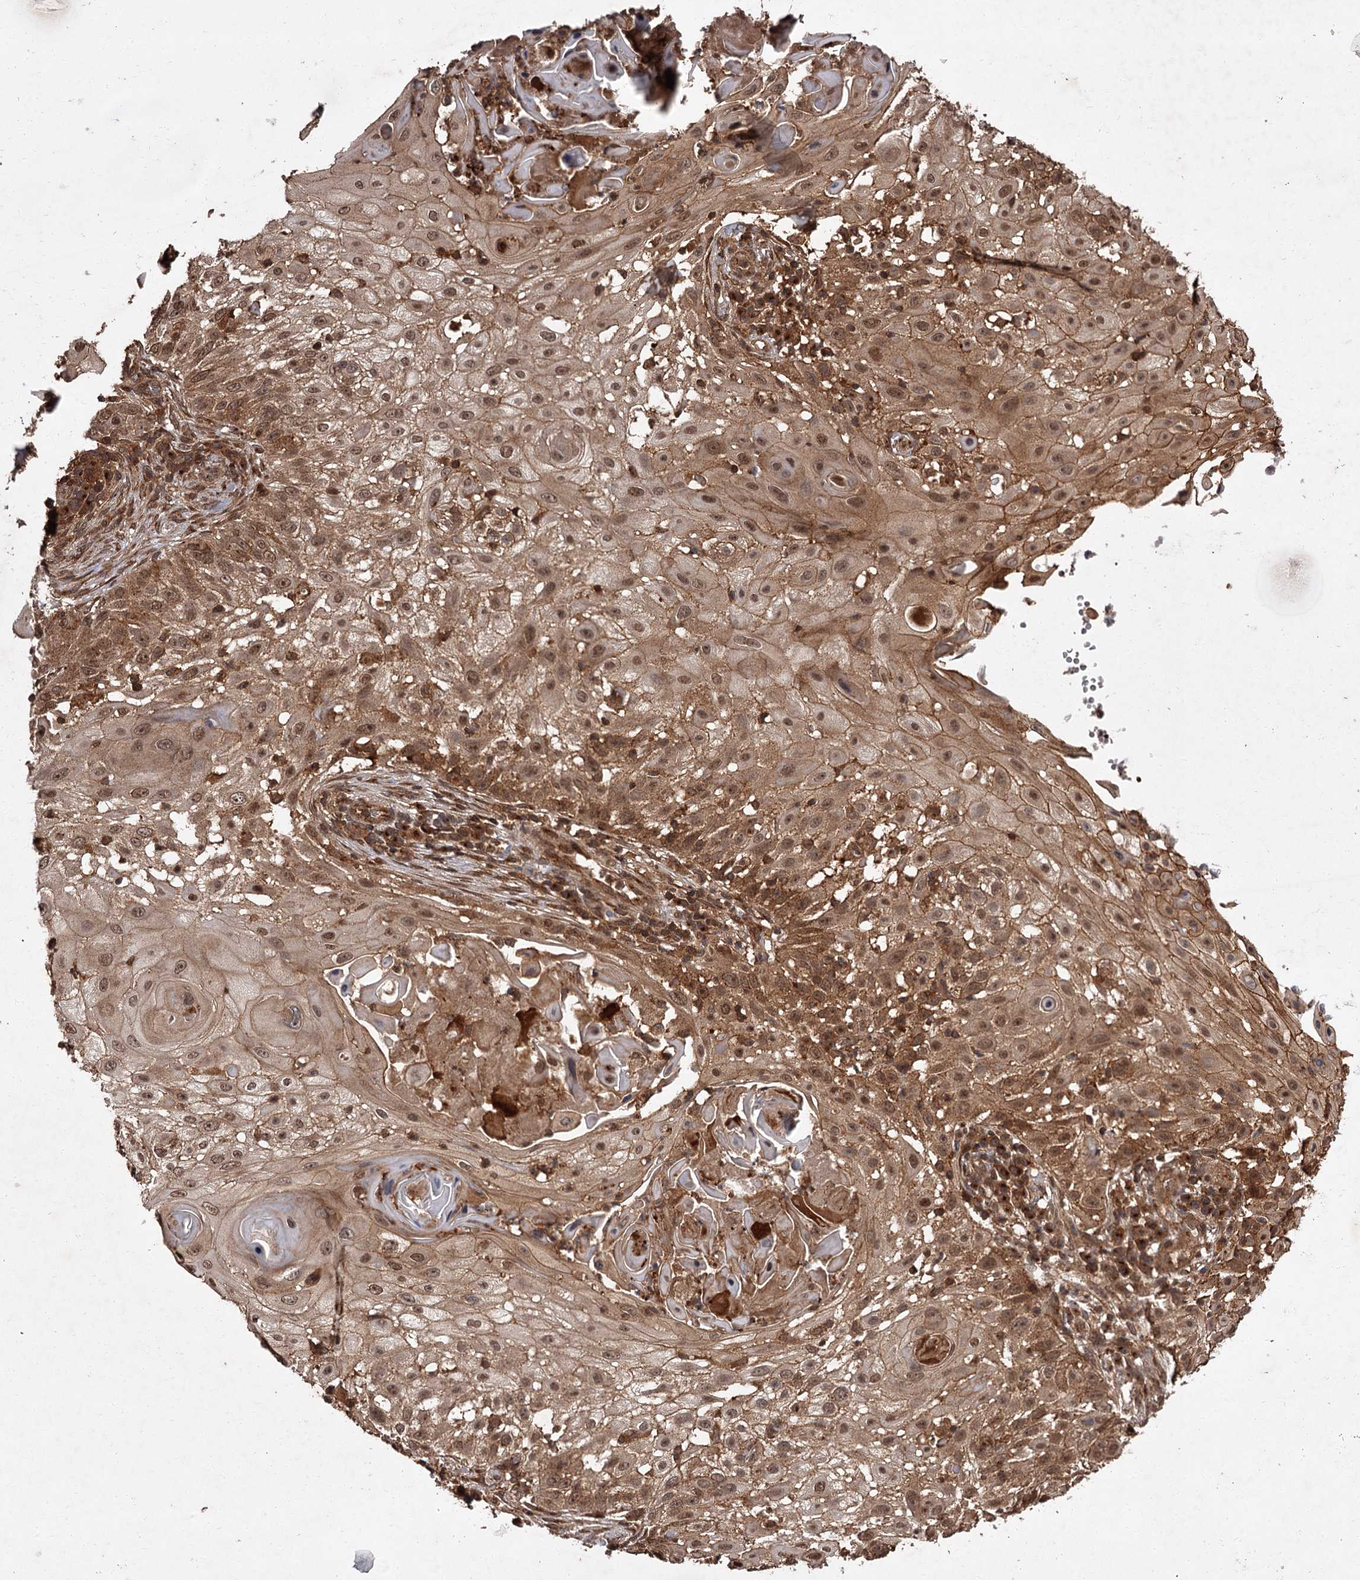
{"staining": {"intensity": "moderate", "quantity": ">75%", "location": "cytoplasmic/membranous,nuclear"}, "tissue": "skin cancer", "cell_type": "Tumor cells", "image_type": "cancer", "snomed": [{"axis": "morphology", "description": "Squamous cell carcinoma, NOS"}, {"axis": "topography", "description": "Skin"}], "caption": "Brown immunohistochemical staining in skin cancer (squamous cell carcinoma) exhibits moderate cytoplasmic/membranous and nuclear expression in about >75% of tumor cells.", "gene": "TBC1D23", "patient": {"sex": "female", "age": 44}}